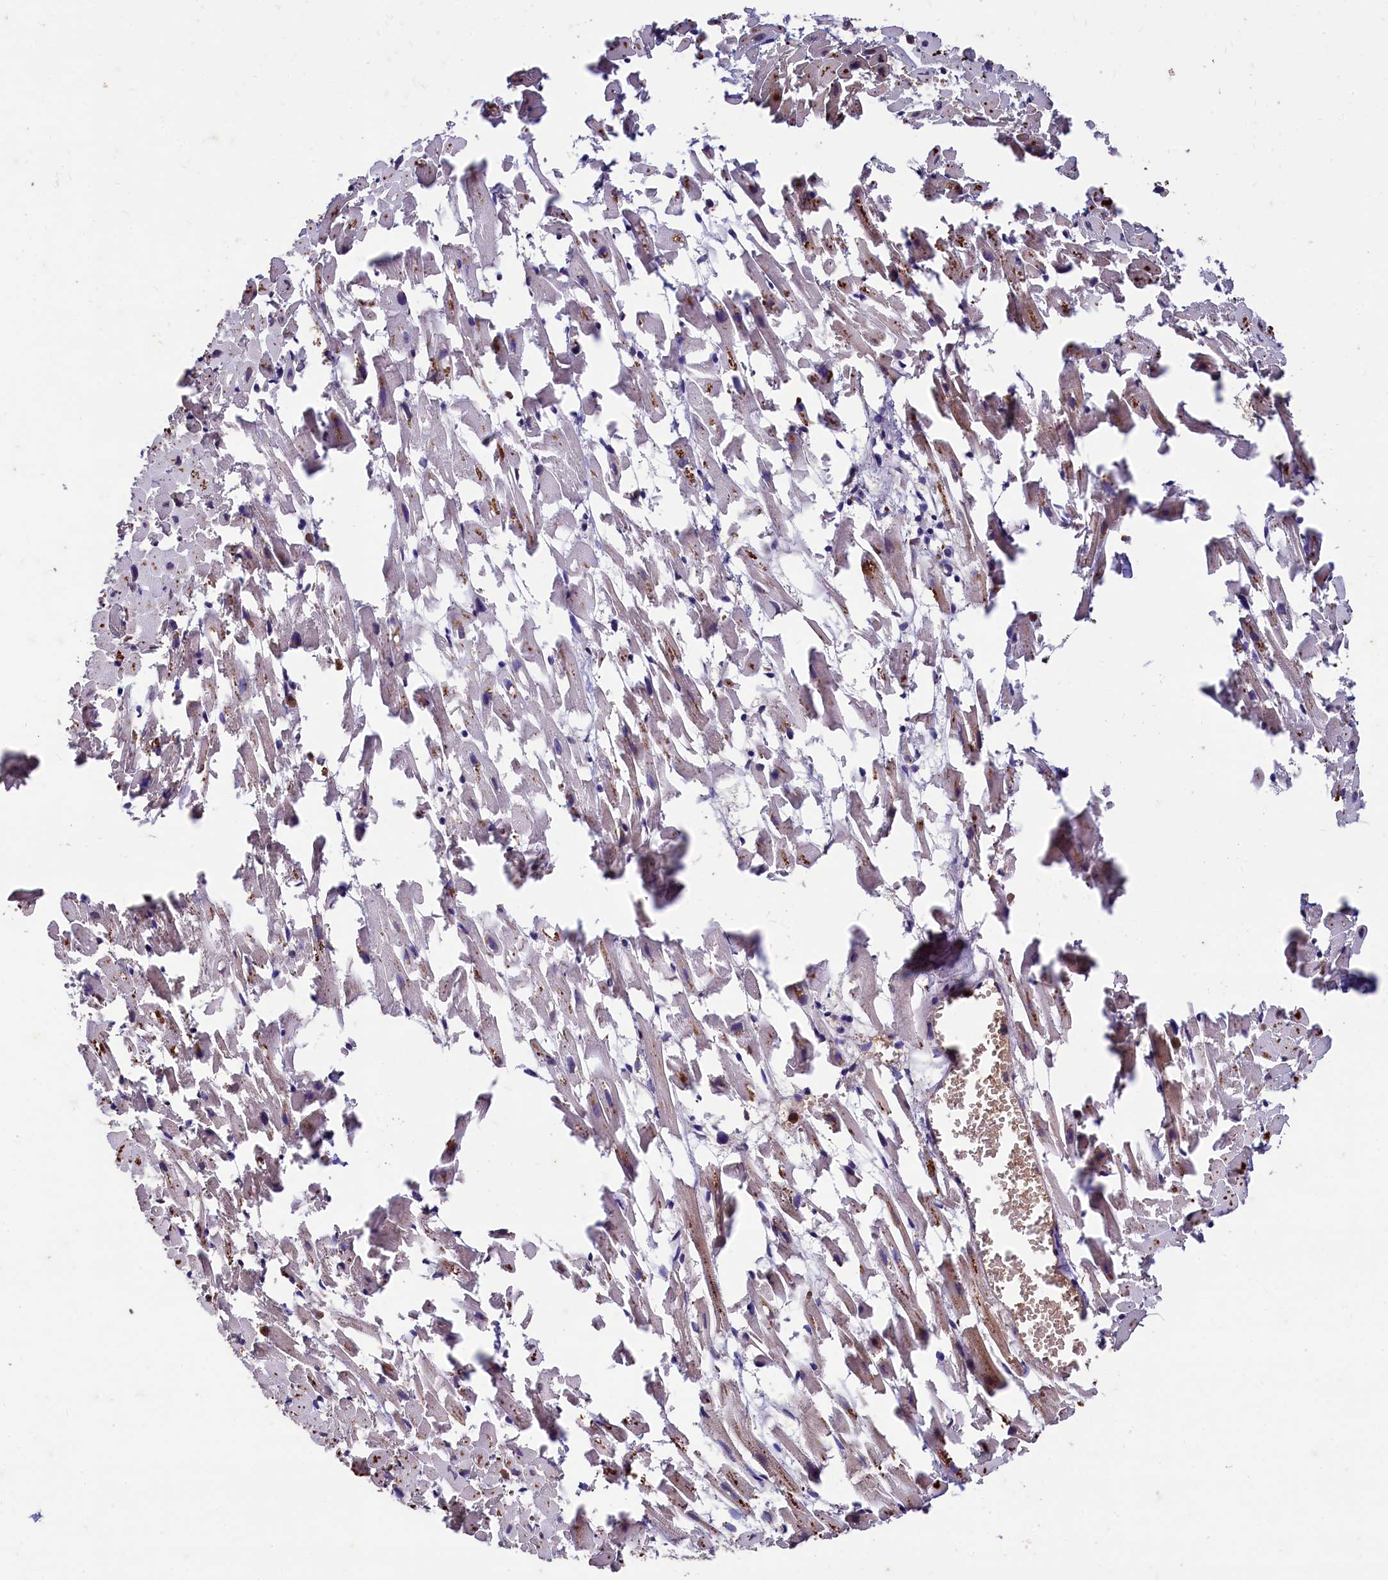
{"staining": {"intensity": "weak", "quantity": "<25%", "location": "cytoplasmic/membranous"}, "tissue": "heart muscle", "cell_type": "Cardiomyocytes", "image_type": "normal", "snomed": [{"axis": "morphology", "description": "Normal tissue, NOS"}, {"axis": "topography", "description": "Heart"}], "caption": "Cardiomyocytes show no significant protein positivity in unremarkable heart muscle. (Stains: DAB IHC with hematoxylin counter stain, Microscopy: brightfield microscopy at high magnification).", "gene": "CSTPP1", "patient": {"sex": "female", "age": 64}}